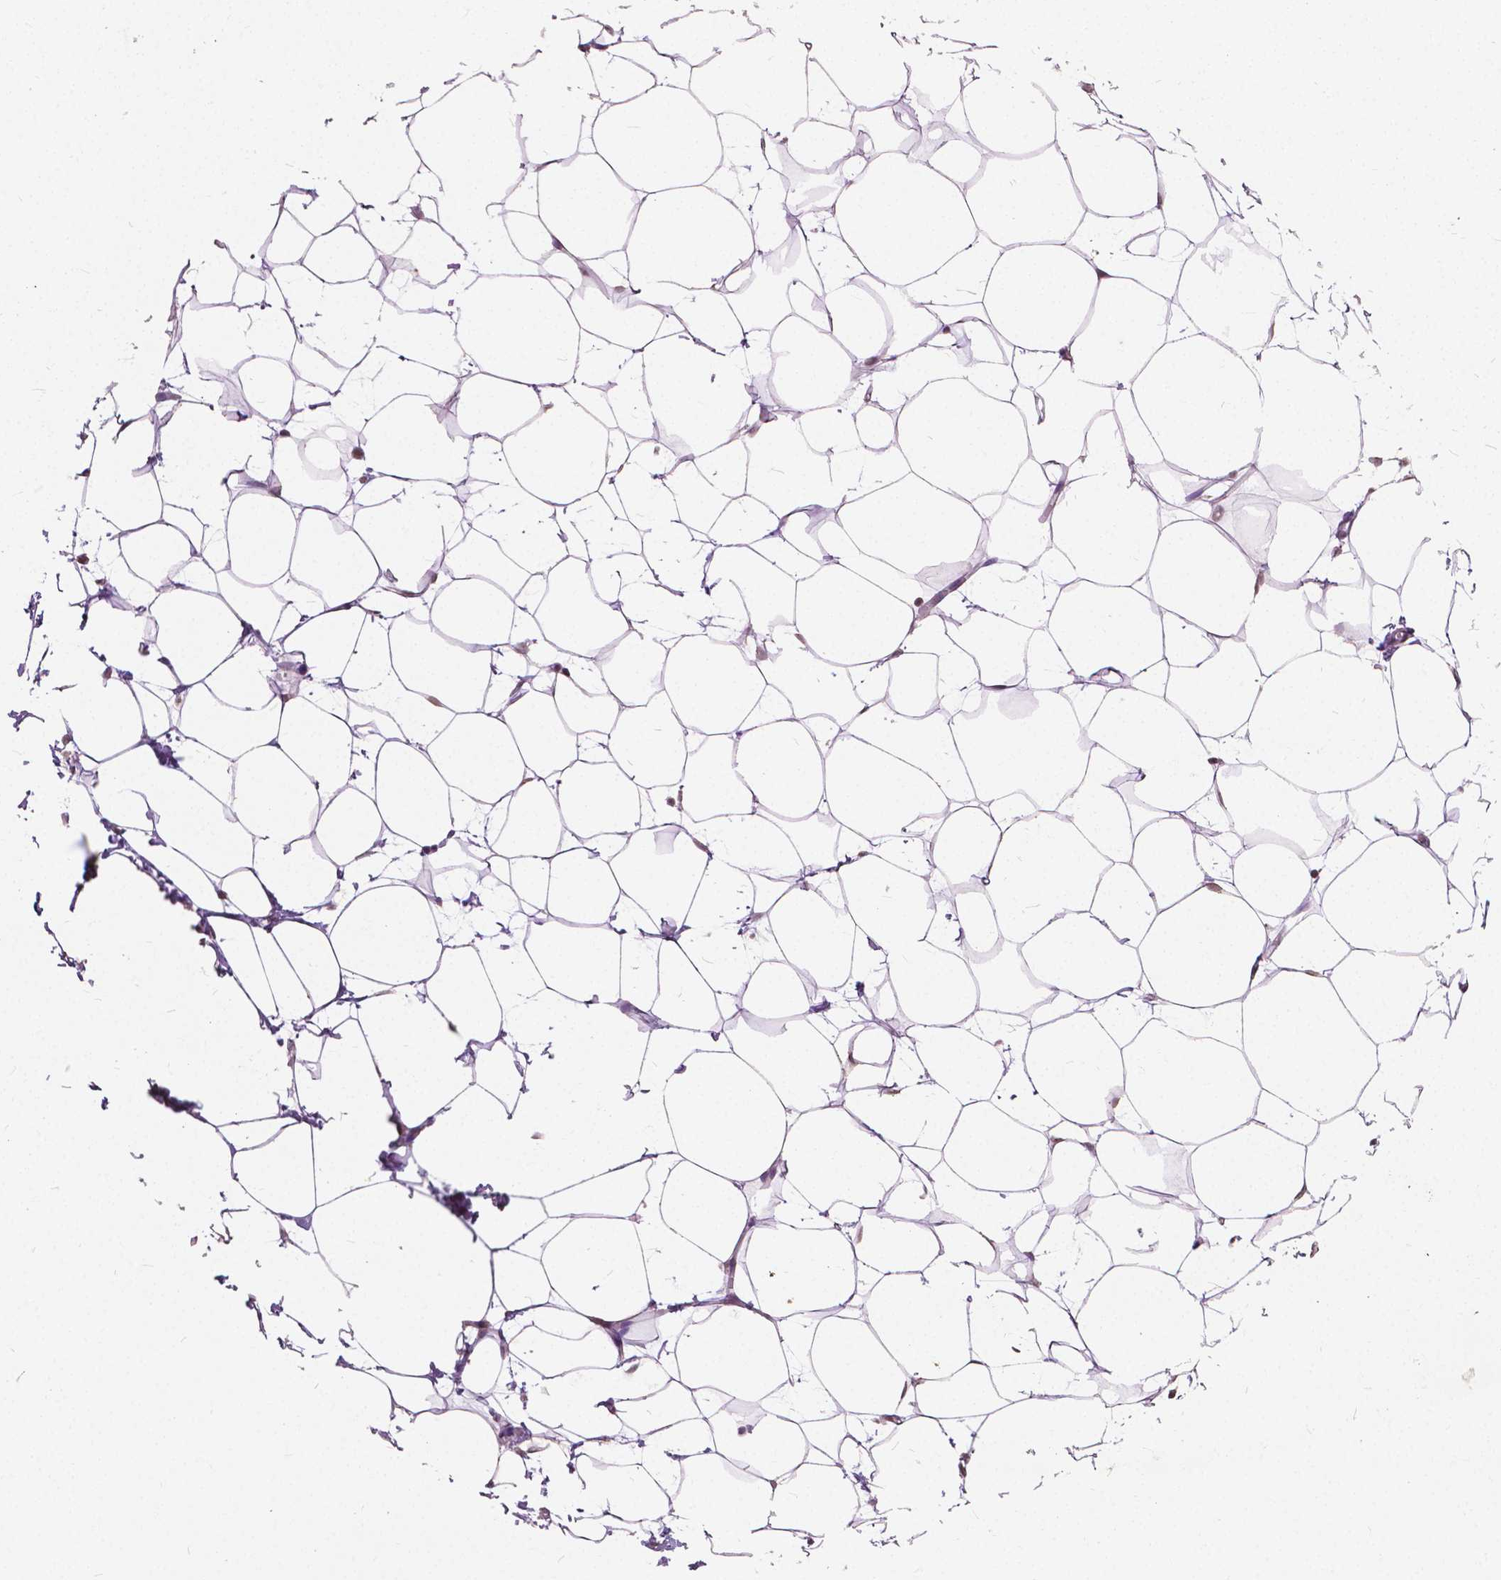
{"staining": {"intensity": "moderate", "quantity": "25%-75%", "location": "cytoplasmic/membranous"}, "tissue": "breast", "cell_type": "Adipocytes", "image_type": "normal", "snomed": [{"axis": "morphology", "description": "Normal tissue, NOS"}, {"axis": "topography", "description": "Breast"}], "caption": "Immunohistochemical staining of unremarkable human breast reveals moderate cytoplasmic/membranous protein staining in about 25%-75% of adipocytes. Nuclei are stained in blue.", "gene": "HOXA10", "patient": {"sex": "female", "age": 27}}